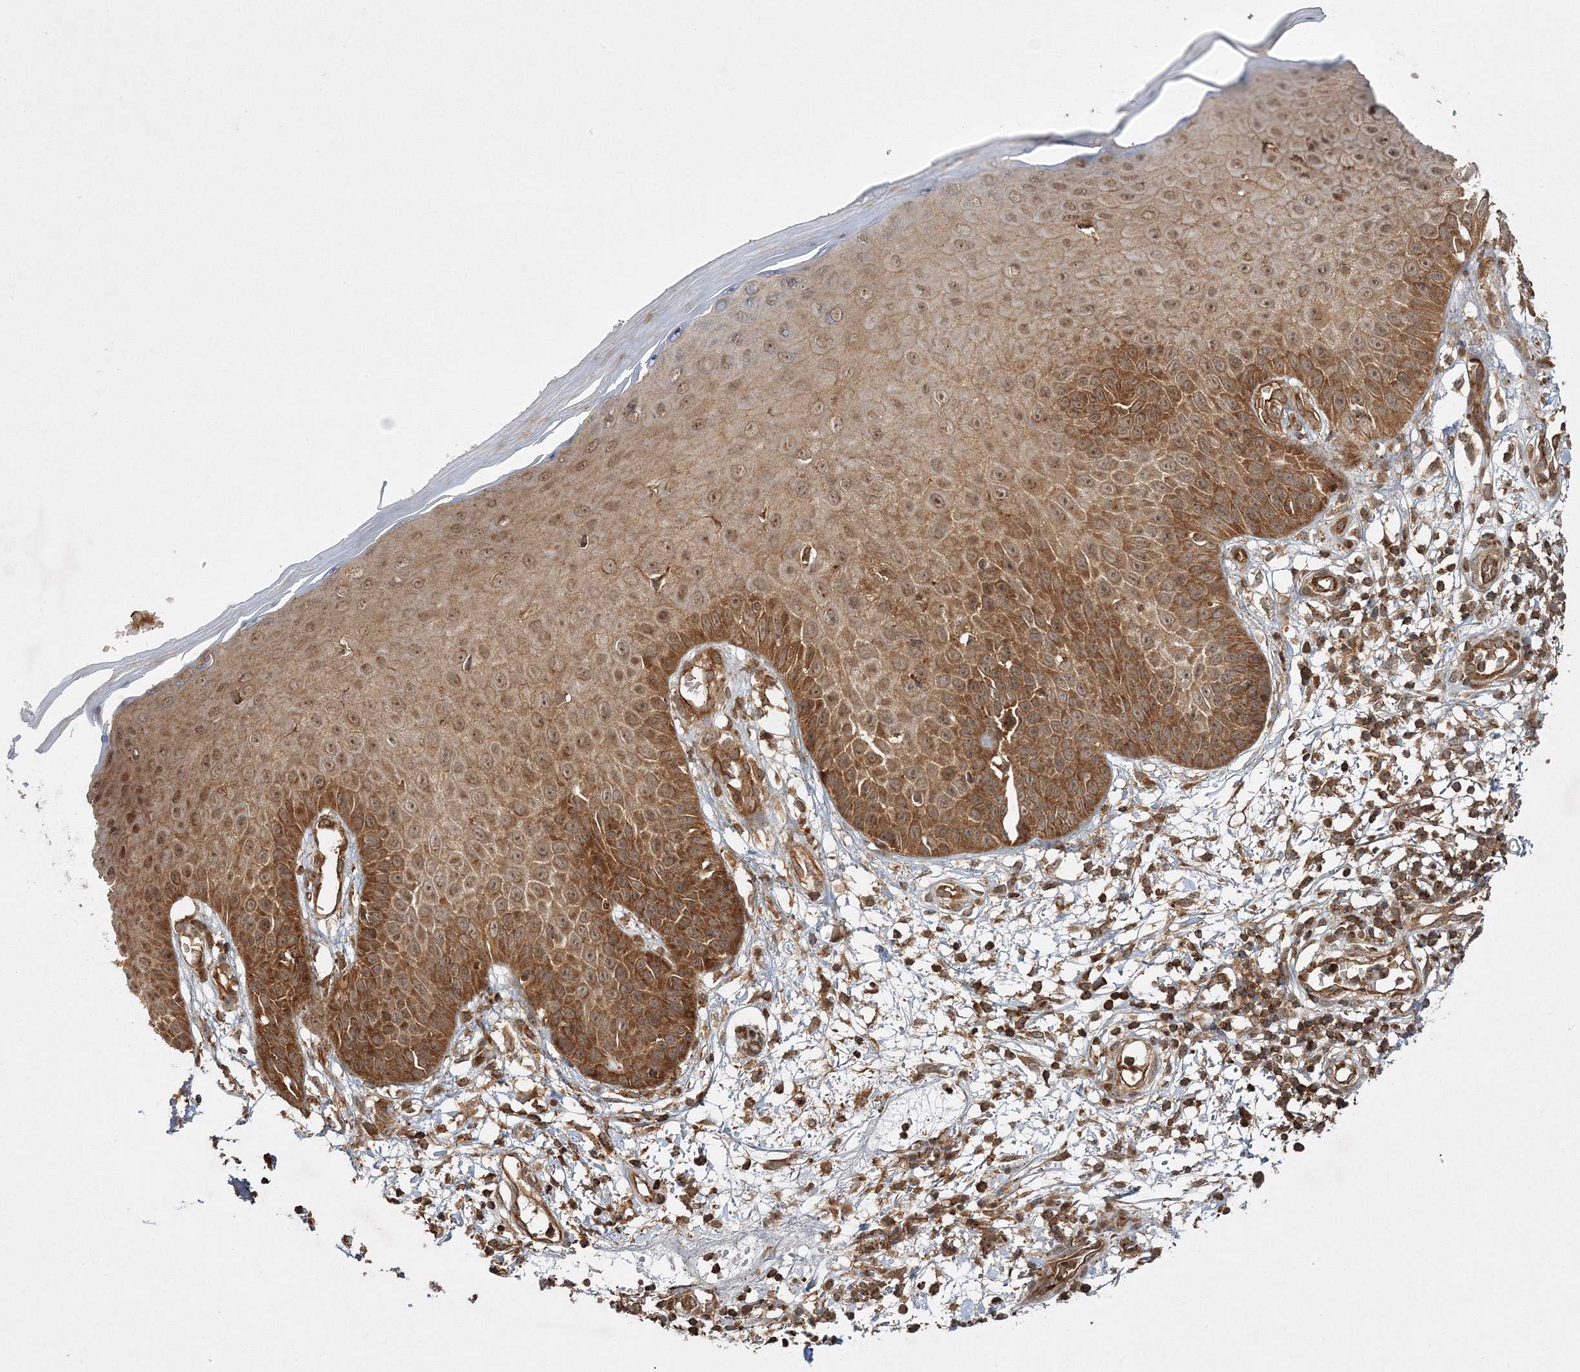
{"staining": {"intensity": "moderate", "quantity": ">75%", "location": "cytoplasmic/membranous"}, "tissue": "skin", "cell_type": "Fibroblasts", "image_type": "normal", "snomed": [{"axis": "morphology", "description": "Normal tissue, NOS"}, {"axis": "morphology", "description": "Inflammation, NOS"}, {"axis": "topography", "description": "Skin"}], "caption": "This is a photomicrograph of IHC staining of unremarkable skin, which shows moderate expression in the cytoplasmic/membranous of fibroblasts.", "gene": "WDR37", "patient": {"sex": "female", "age": 44}}